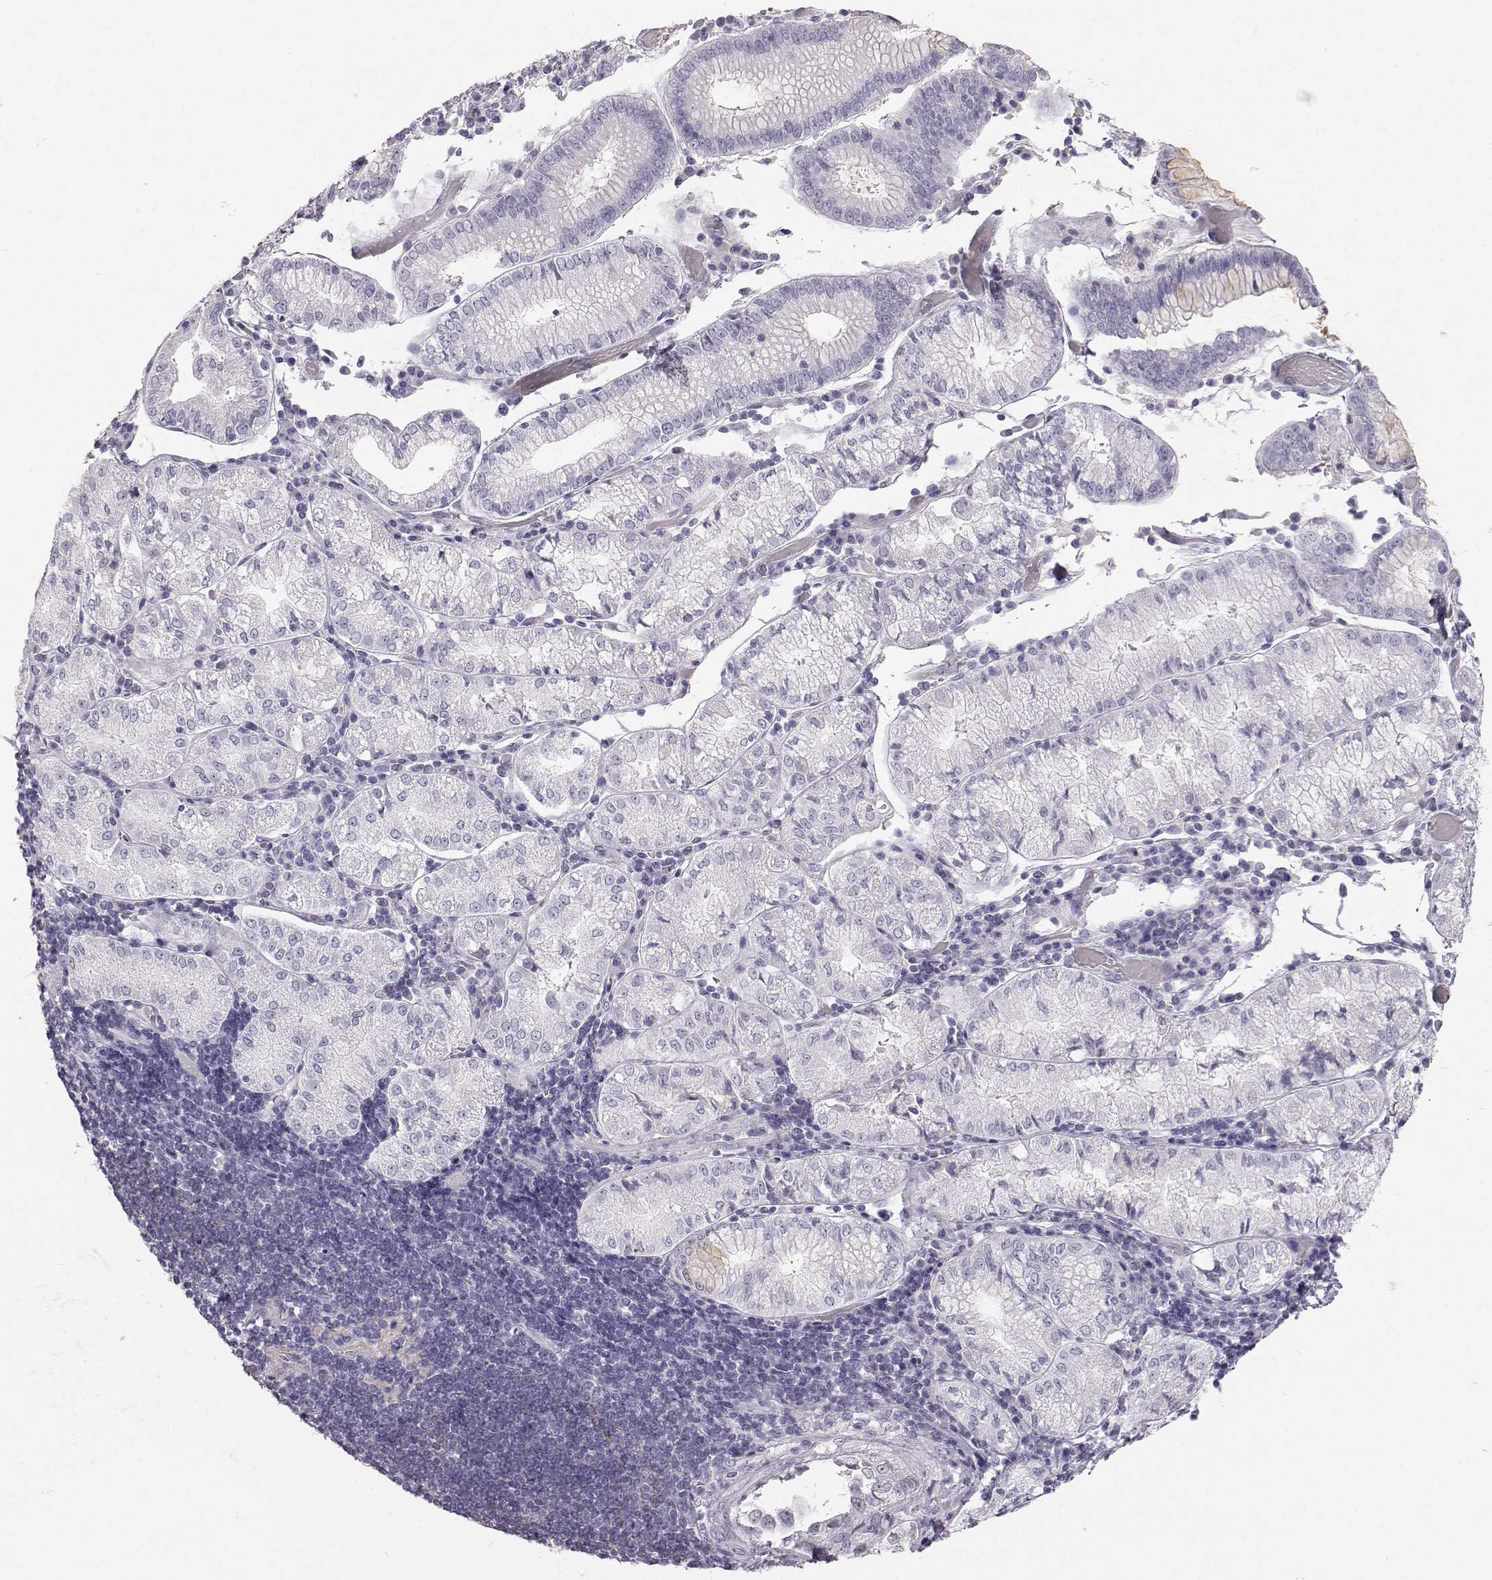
{"staining": {"intensity": "negative", "quantity": "none", "location": "none"}, "tissue": "stomach cancer", "cell_type": "Tumor cells", "image_type": "cancer", "snomed": [{"axis": "morphology", "description": "Adenocarcinoma, NOS"}, {"axis": "topography", "description": "Stomach"}], "caption": "Tumor cells are negative for brown protein staining in stomach cancer. (Stains: DAB (3,3'-diaminobenzidine) IHC with hematoxylin counter stain, Microscopy: brightfield microscopy at high magnification).", "gene": "KRTAP16-1", "patient": {"sex": "male", "age": 93}}